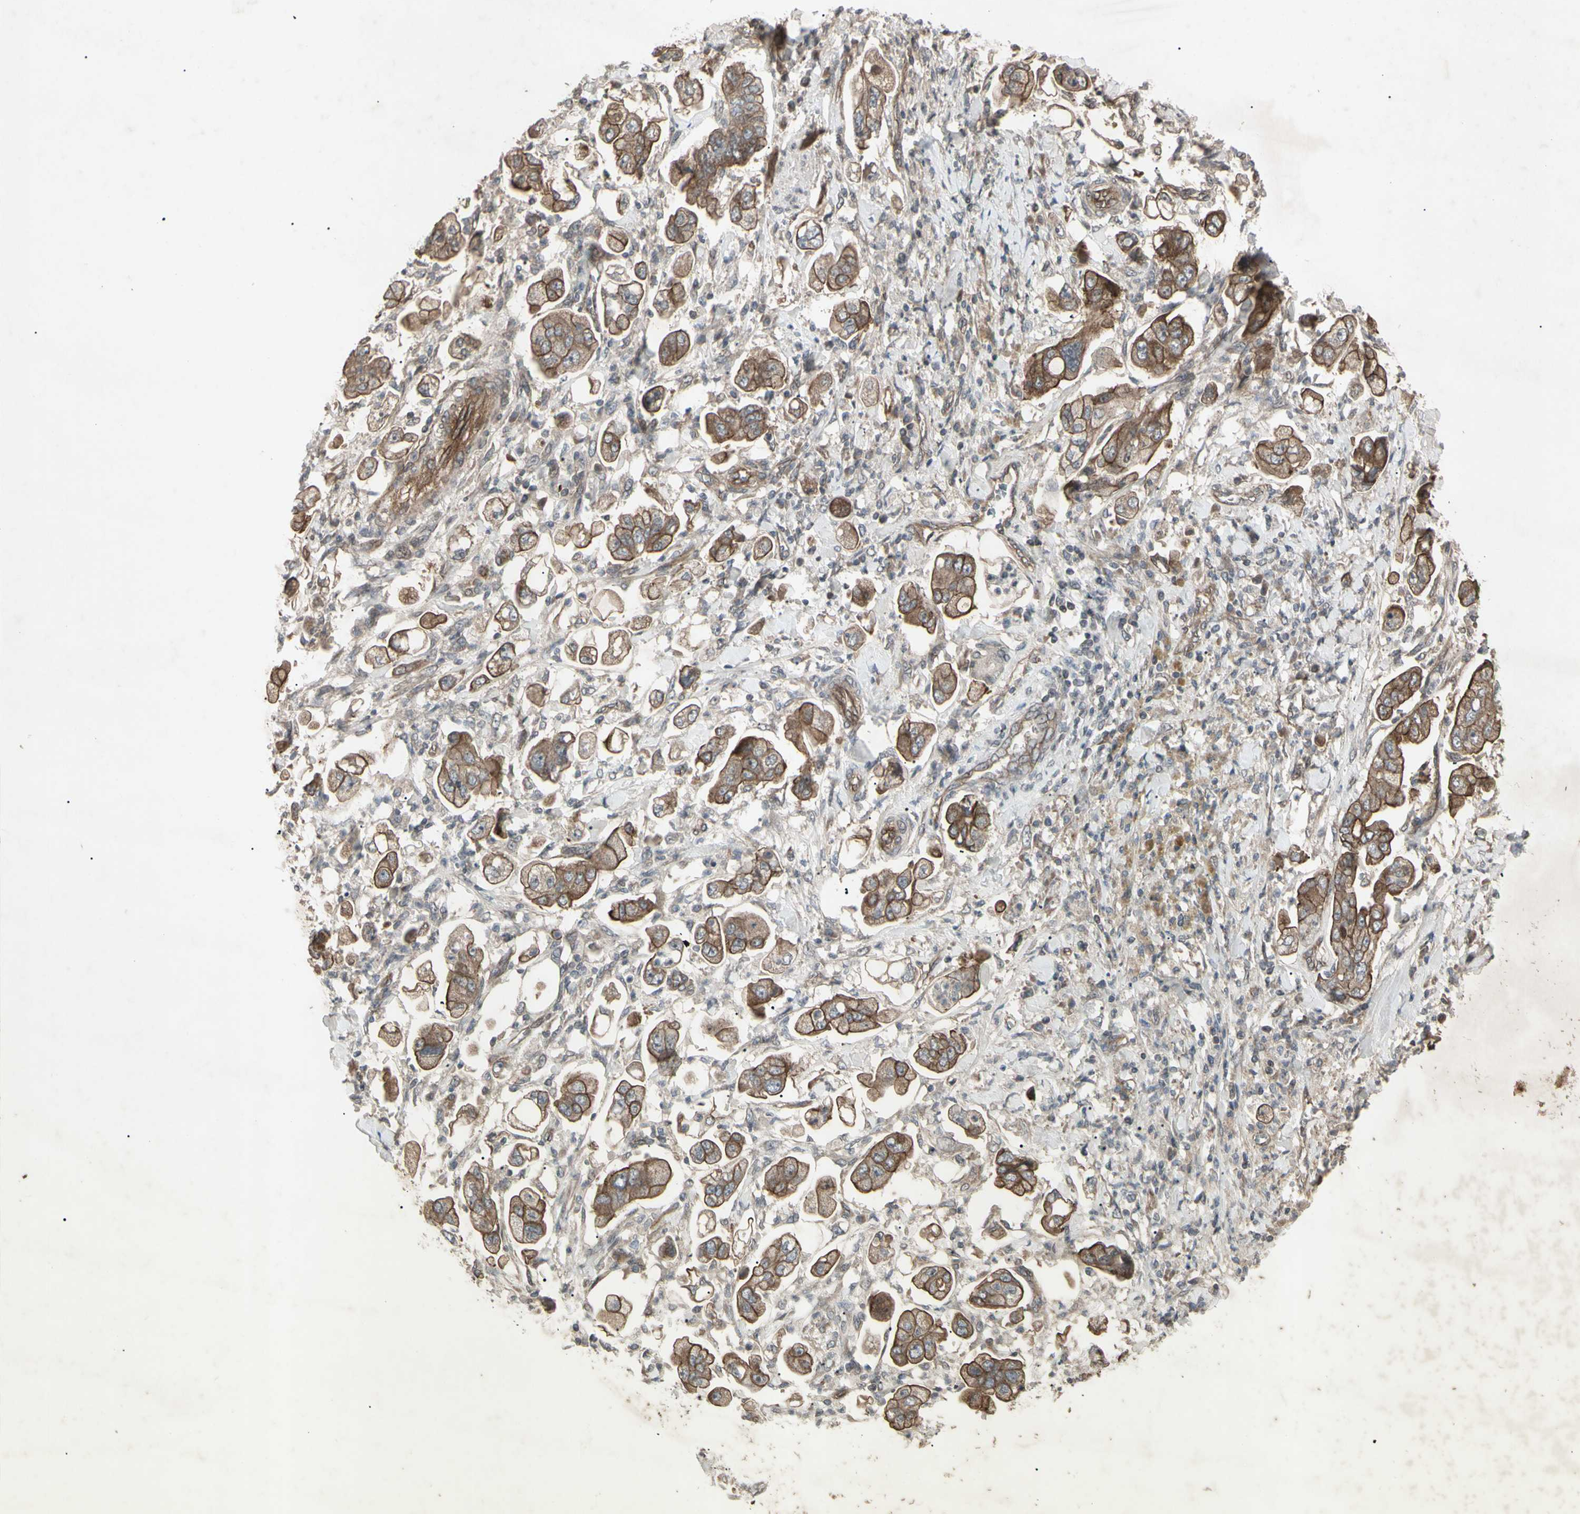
{"staining": {"intensity": "moderate", "quantity": ">75%", "location": "cytoplasmic/membranous"}, "tissue": "stomach cancer", "cell_type": "Tumor cells", "image_type": "cancer", "snomed": [{"axis": "morphology", "description": "Adenocarcinoma, NOS"}, {"axis": "topography", "description": "Stomach"}], "caption": "Stomach cancer (adenocarcinoma) was stained to show a protein in brown. There is medium levels of moderate cytoplasmic/membranous staining in approximately >75% of tumor cells. (DAB (3,3'-diaminobenzidine) IHC with brightfield microscopy, high magnification).", "gene": "JAG1", "patient": {"sex": "male", "age": 62}}